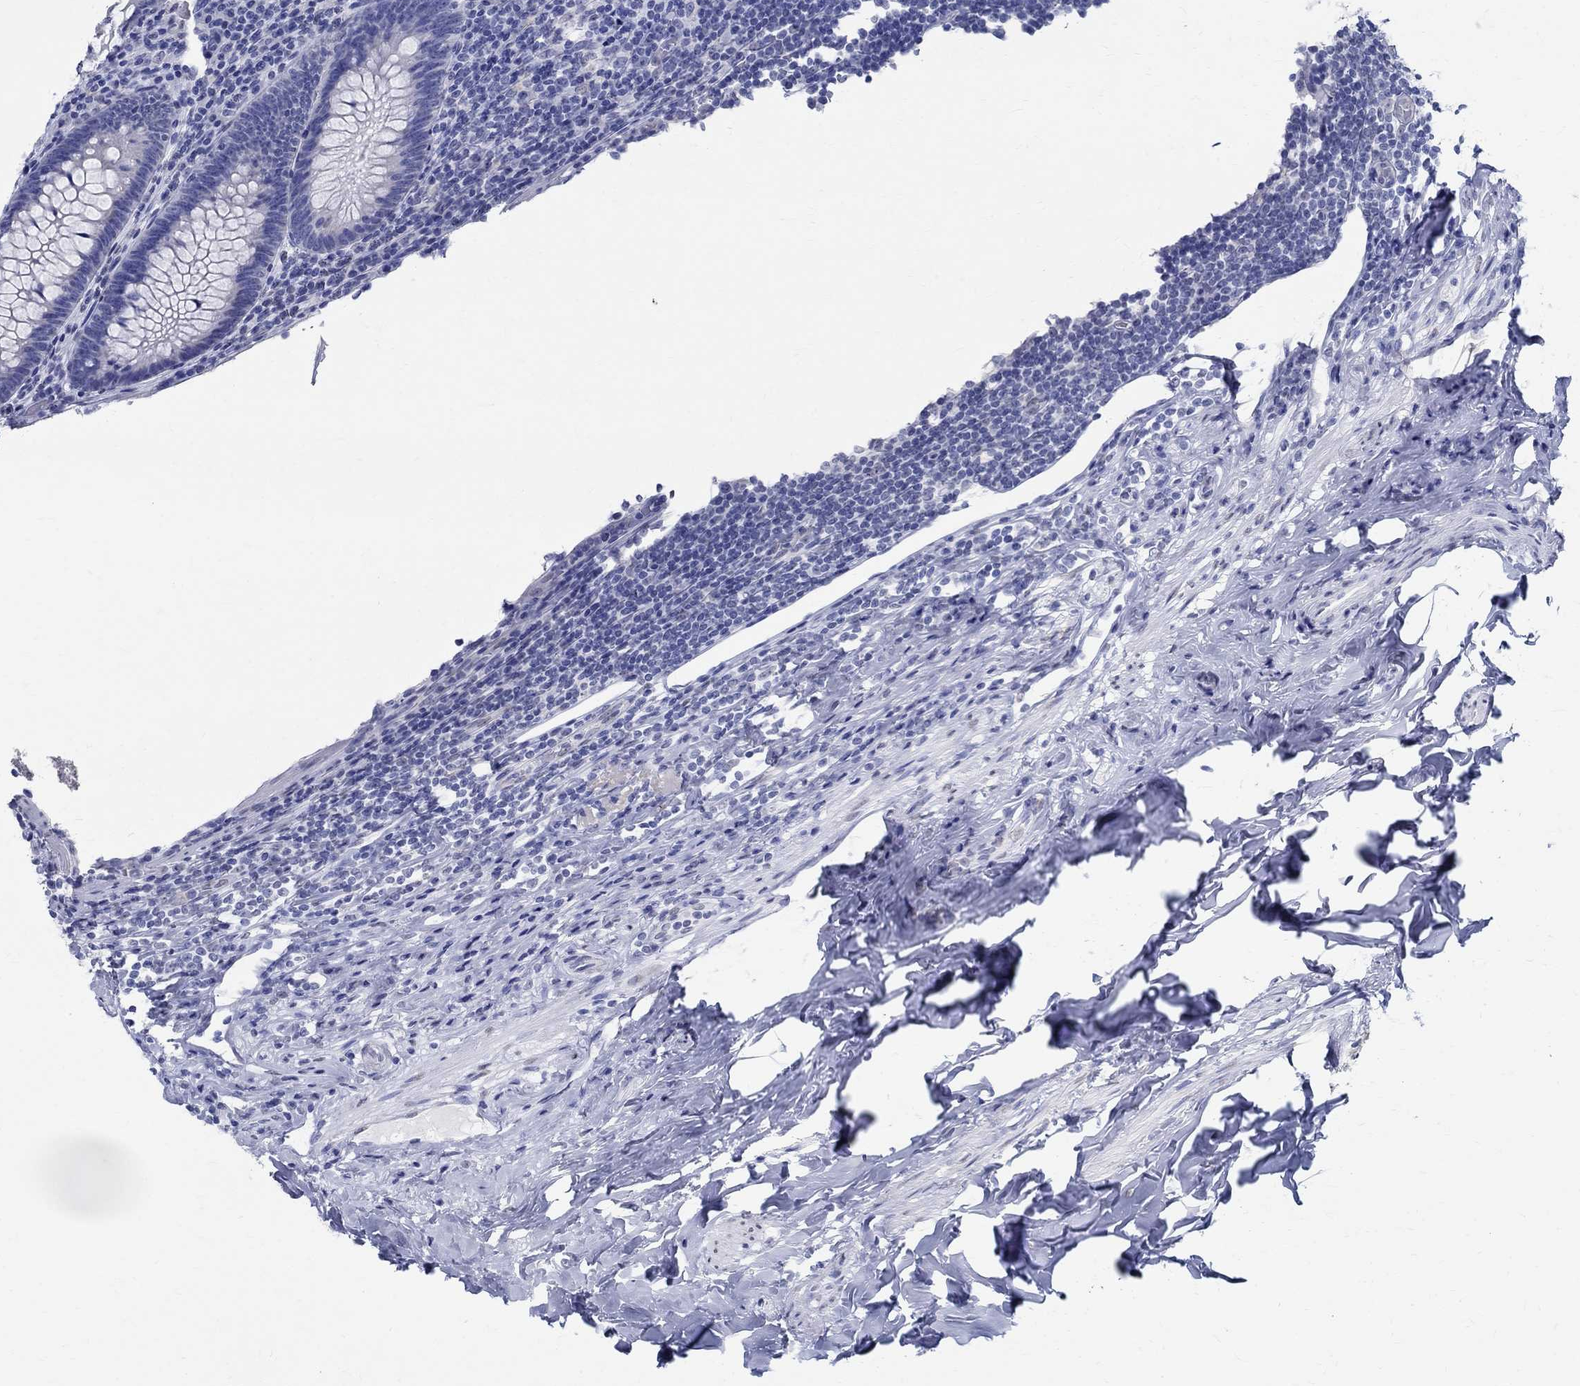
{"staining": {"intensity": "negative", "quantity": "none", "location": "none"}, "tissue": "appendix", "cell_type": "Glandular cells", "image_type": "normal", "snomed": [{"axis": "morphology", "description": "Normal tissue, NOS"}, {"axis": "topography", "description": "Appendix"}], "caption": "Glandular cells show no significant positivity in benign appendix.", "gene": "TSPAN16", "patient": {"sex": "male", "age": 47}}